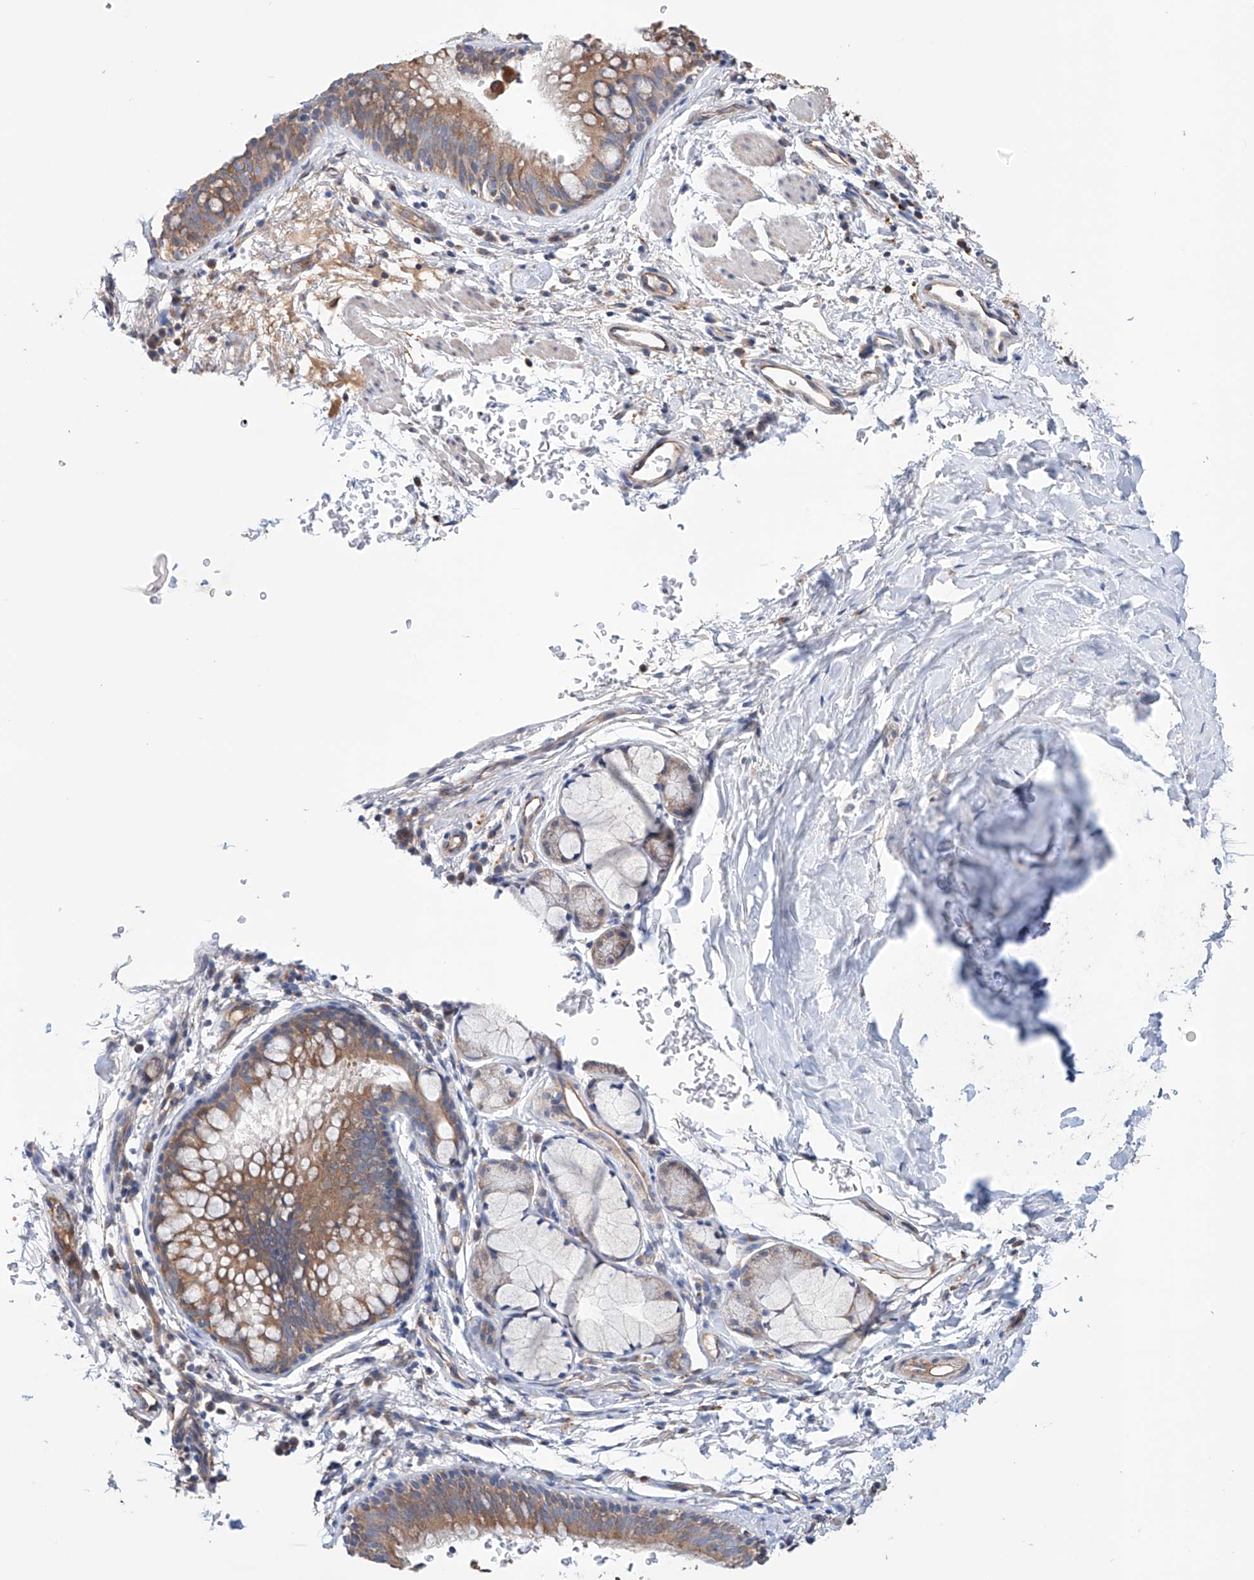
{"staining": {"intensity": "moderate", "quantity": "25%-75%", "location": "cytoplasmic/membranous"}, "tissue": "bronchus", "cell_type": "Respiratory epithelial cells", "image_type": "normal", "snomed": [{"axis": "morphology", "description": "Normal tissue, NOS"}, {"axis": "topography", "description": "Cartilage tissue"}, {"axis": "topography", "description": "Bronchus"}], "caption": "An immunohistochemistry photomicrograph of benign tissue is shown. Protein staining in brown labels moderate cytoplasmic/membranous positivity in bronchus within respiratory epithelial cells.", "gene": "AFG1L", "patient": {"sex": "female", "age": 36}}